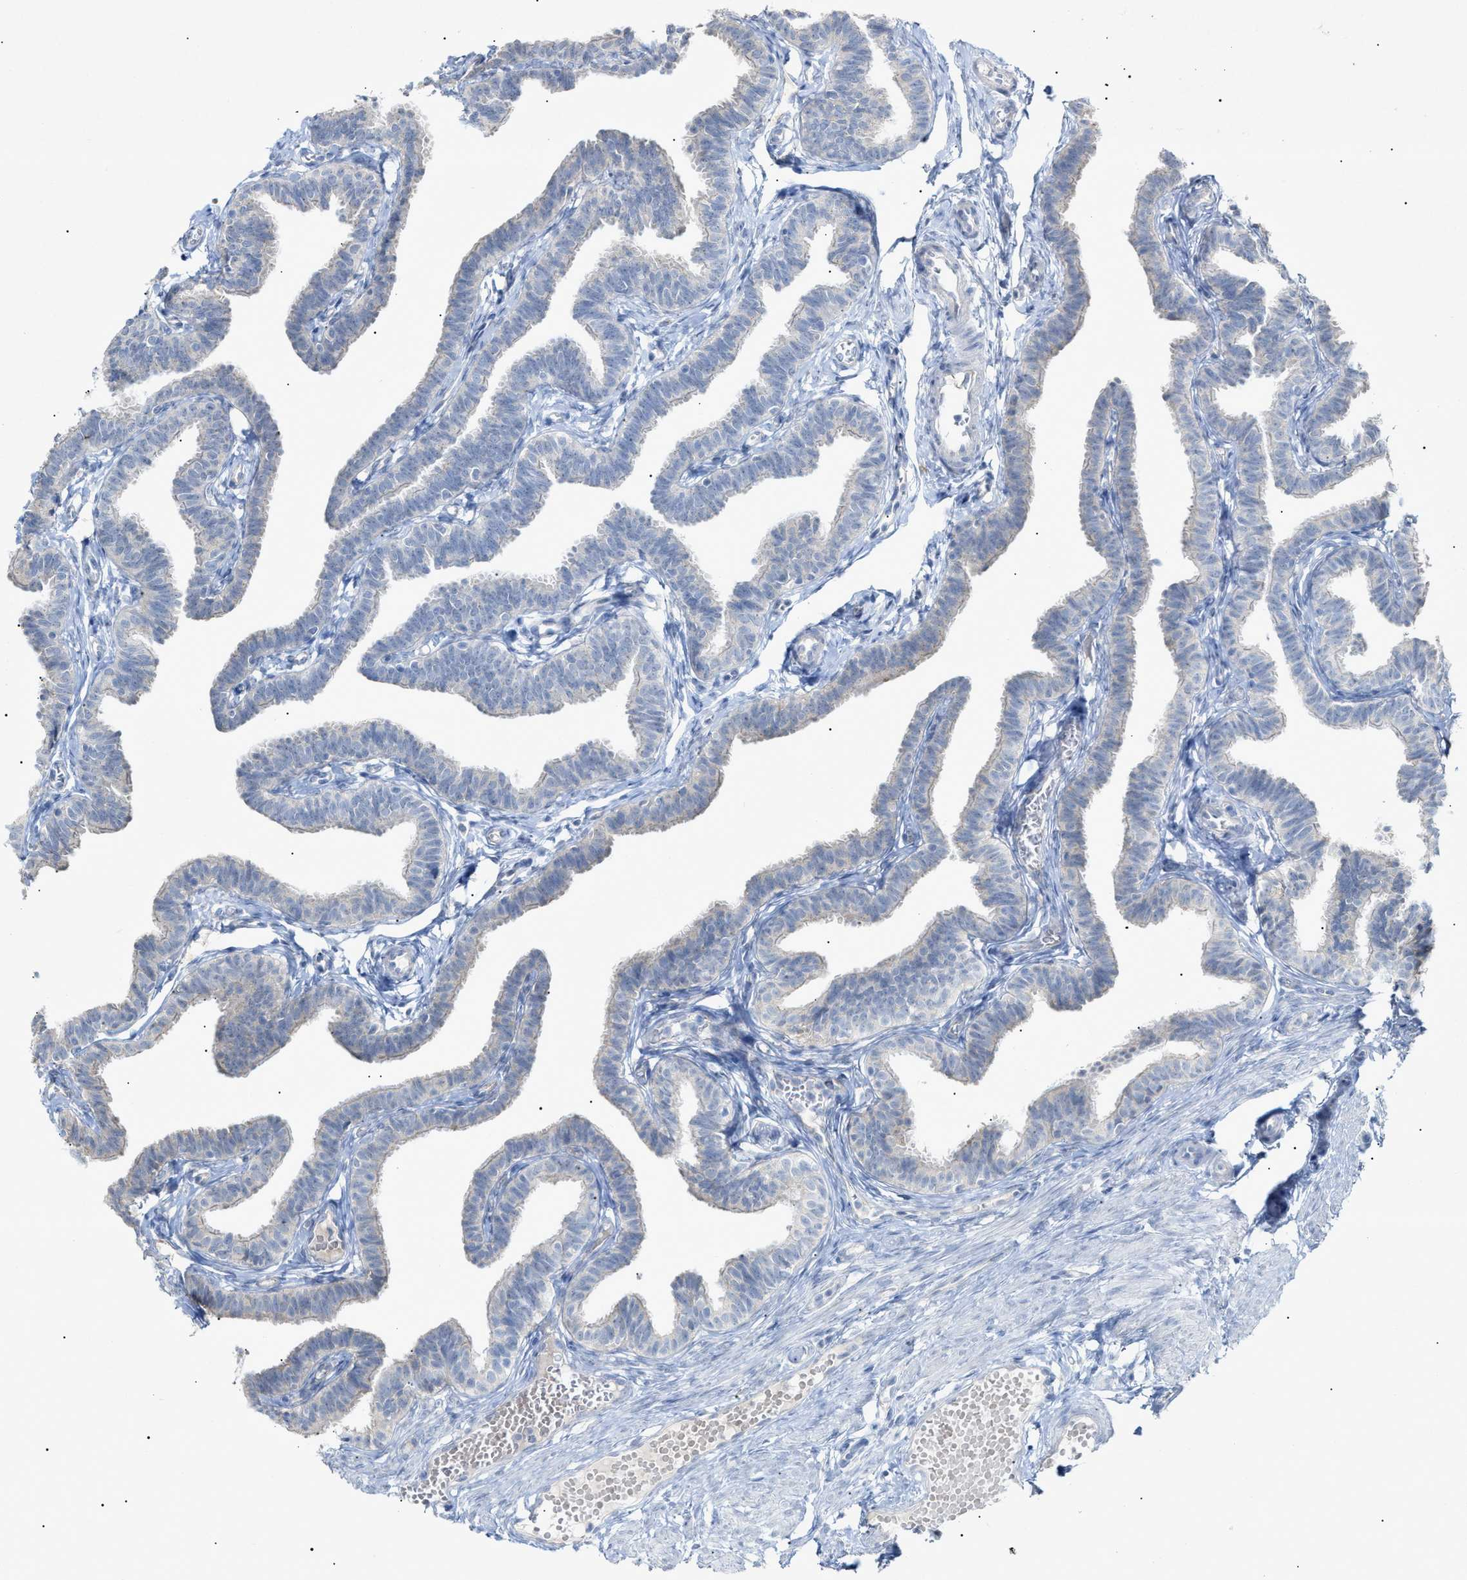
{"staining": {"intensity": "negative", "quantity": "none", "location": "none"}, "tissue": "fallopian tube", "cell_type": "Glandular cells", "image_type": "normal", "snomed": [{"axis": "morphology", "description": "Normal tissue, NOS"}, {"axis": "topography", "description": "Fallopian tube"}, {"axis": "topography", "description": "Ovary"}], "caption": "Immunohistochemistry photomicrograph of normal human fallopian tube stained for a protein (brown), which demonstrates no positivity in glandular cells. Brightfield microscopy of IHC stained with DAB (3,3'-diaminobenzidine) (brown) and hematoxylin (blue), captured at high magnification.", "gene": "SLC25A31", "patient": {"sex": "female", "age": 23}}